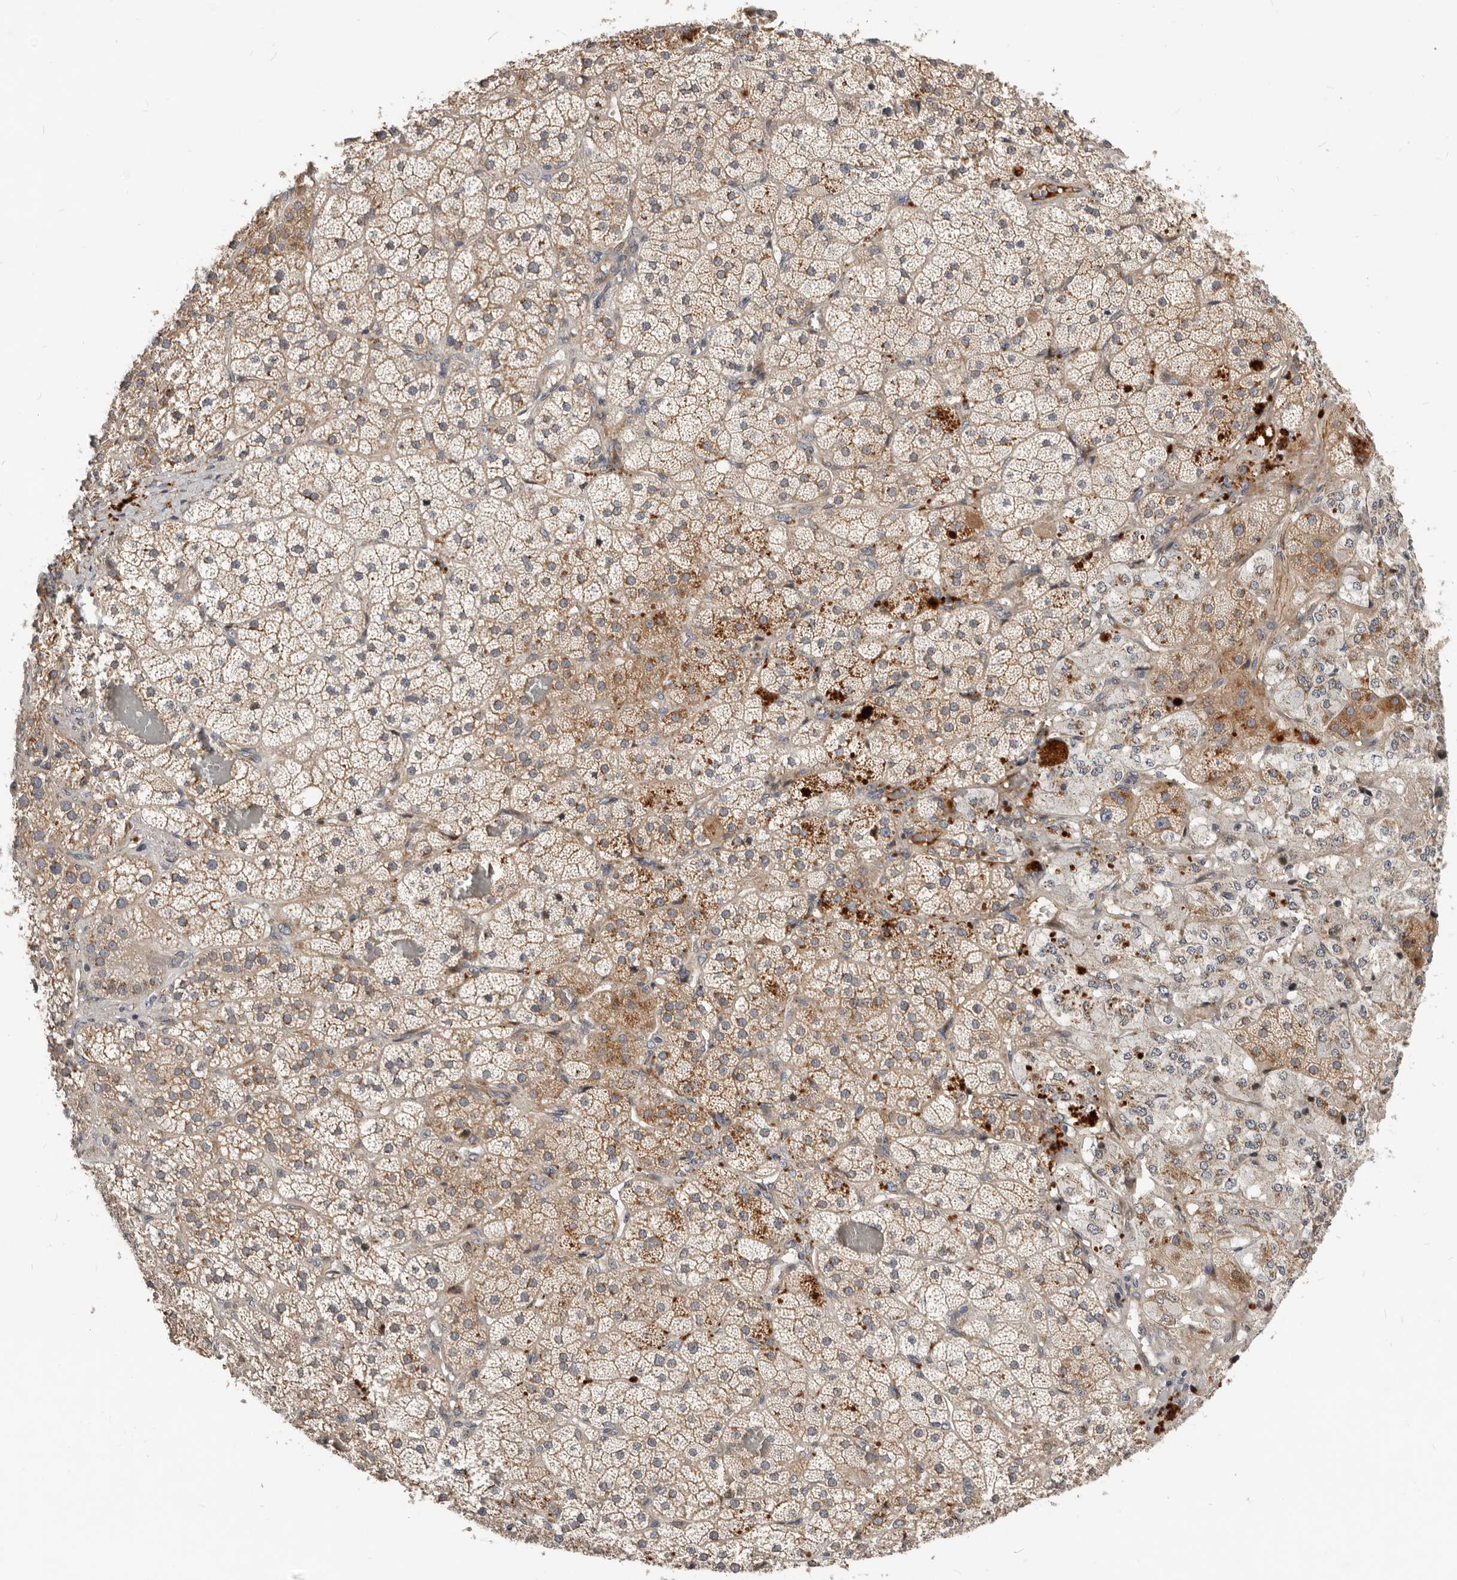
{"staining": {"intensity": "moderate", "quantity": ">75%", "location": "cytoplasmic/membranous"}, "tissue": "adrenal gland", "cell_type": "Glandular cells", "image_type": "normal", "snomed": [{"axis": "morphology", "description": "Normal tissue, NOS"}, {"axis": "topography", "description": "Adrenal gland"}], "caption": "Immunohistochemical staining of benign human adrenal gland reveals moderate cytoplasmic/membranous protein expression in approximately >75% of glandular cells. The staining is performed using DAB (3,3'-diaminobenzidine) brown chromogen to label protein expression. The nuclei are counter-stained blue using hematoxylin.", "gene": "NPY4R2", "patient": {"sex": "male", "age": 57}}